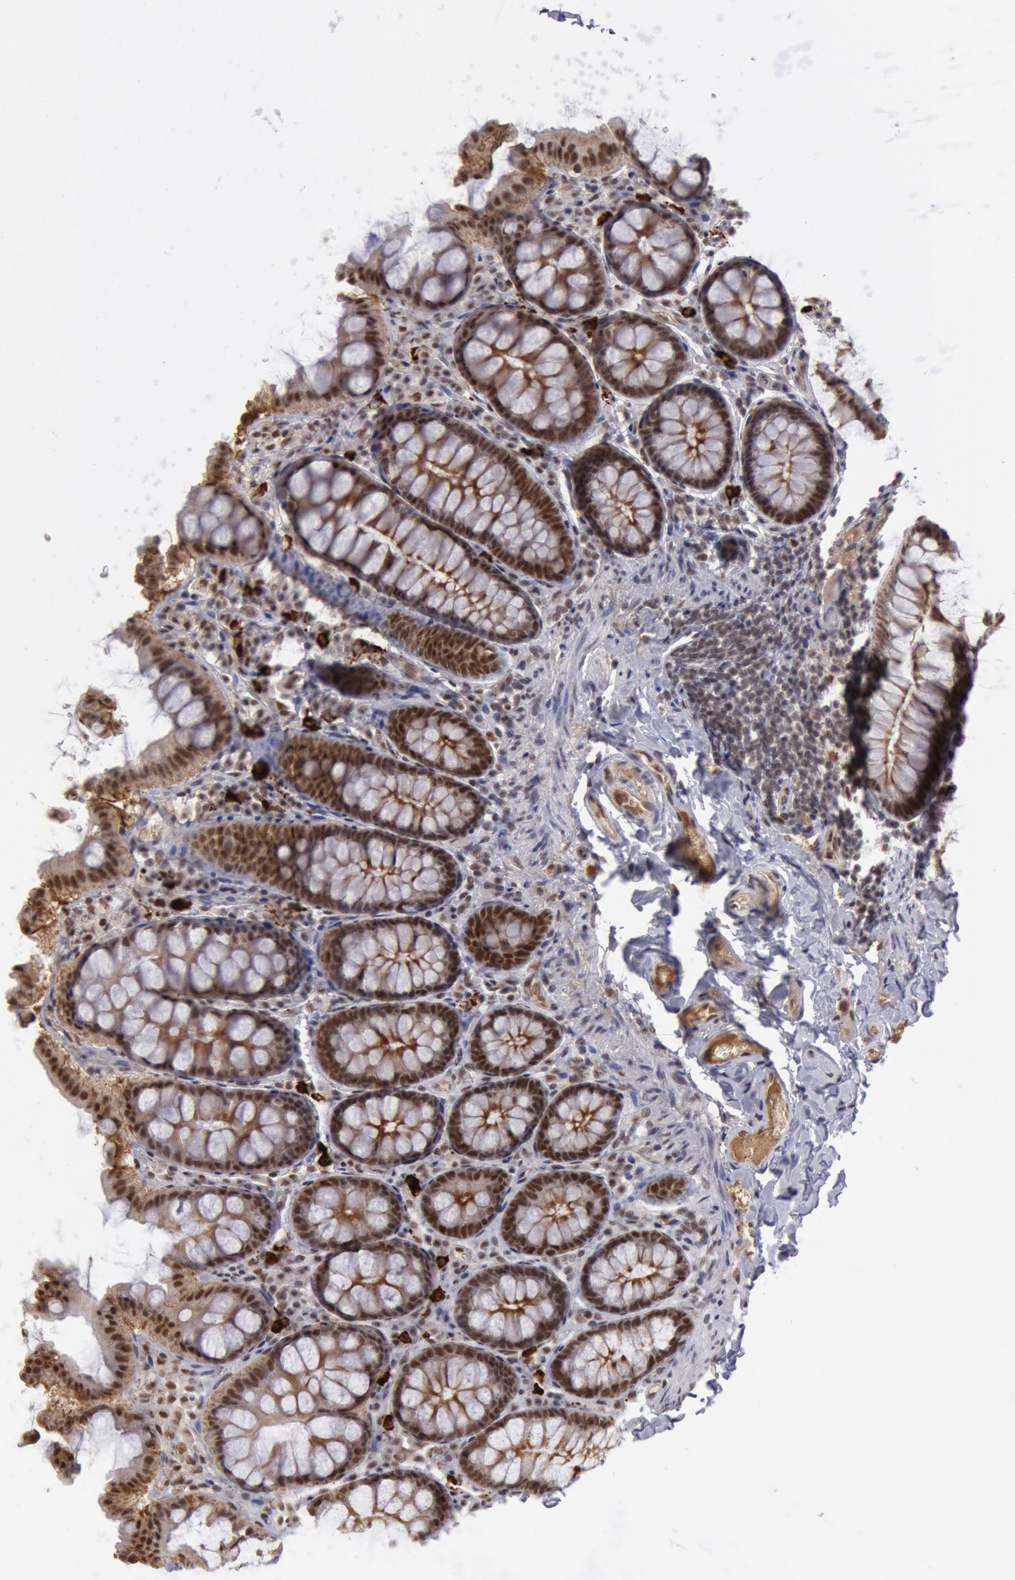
{"staining": {"intensity": "moderate", "quantity": ">75%", "location": "nuclear"}, "tissue": "colon", "cell_type": "Endothelial cells", "image_type": "normal", "snomed": [{"axis": "morphology", "description": "Normal tissue, NOS"}, {"axis": "topography", "description": "Colon"}], "caption": "Moderate nuclear protein expression is present in approximately >75% of endothelial cells in colon. The staining was performed using DAB to visualize the protein expression in brown, while the nuclei were stained in blue with hematoxylin (Magnification: 20x).", "gene": "PPP4R3B", "patient": {"sex": "female", "age": 61}}